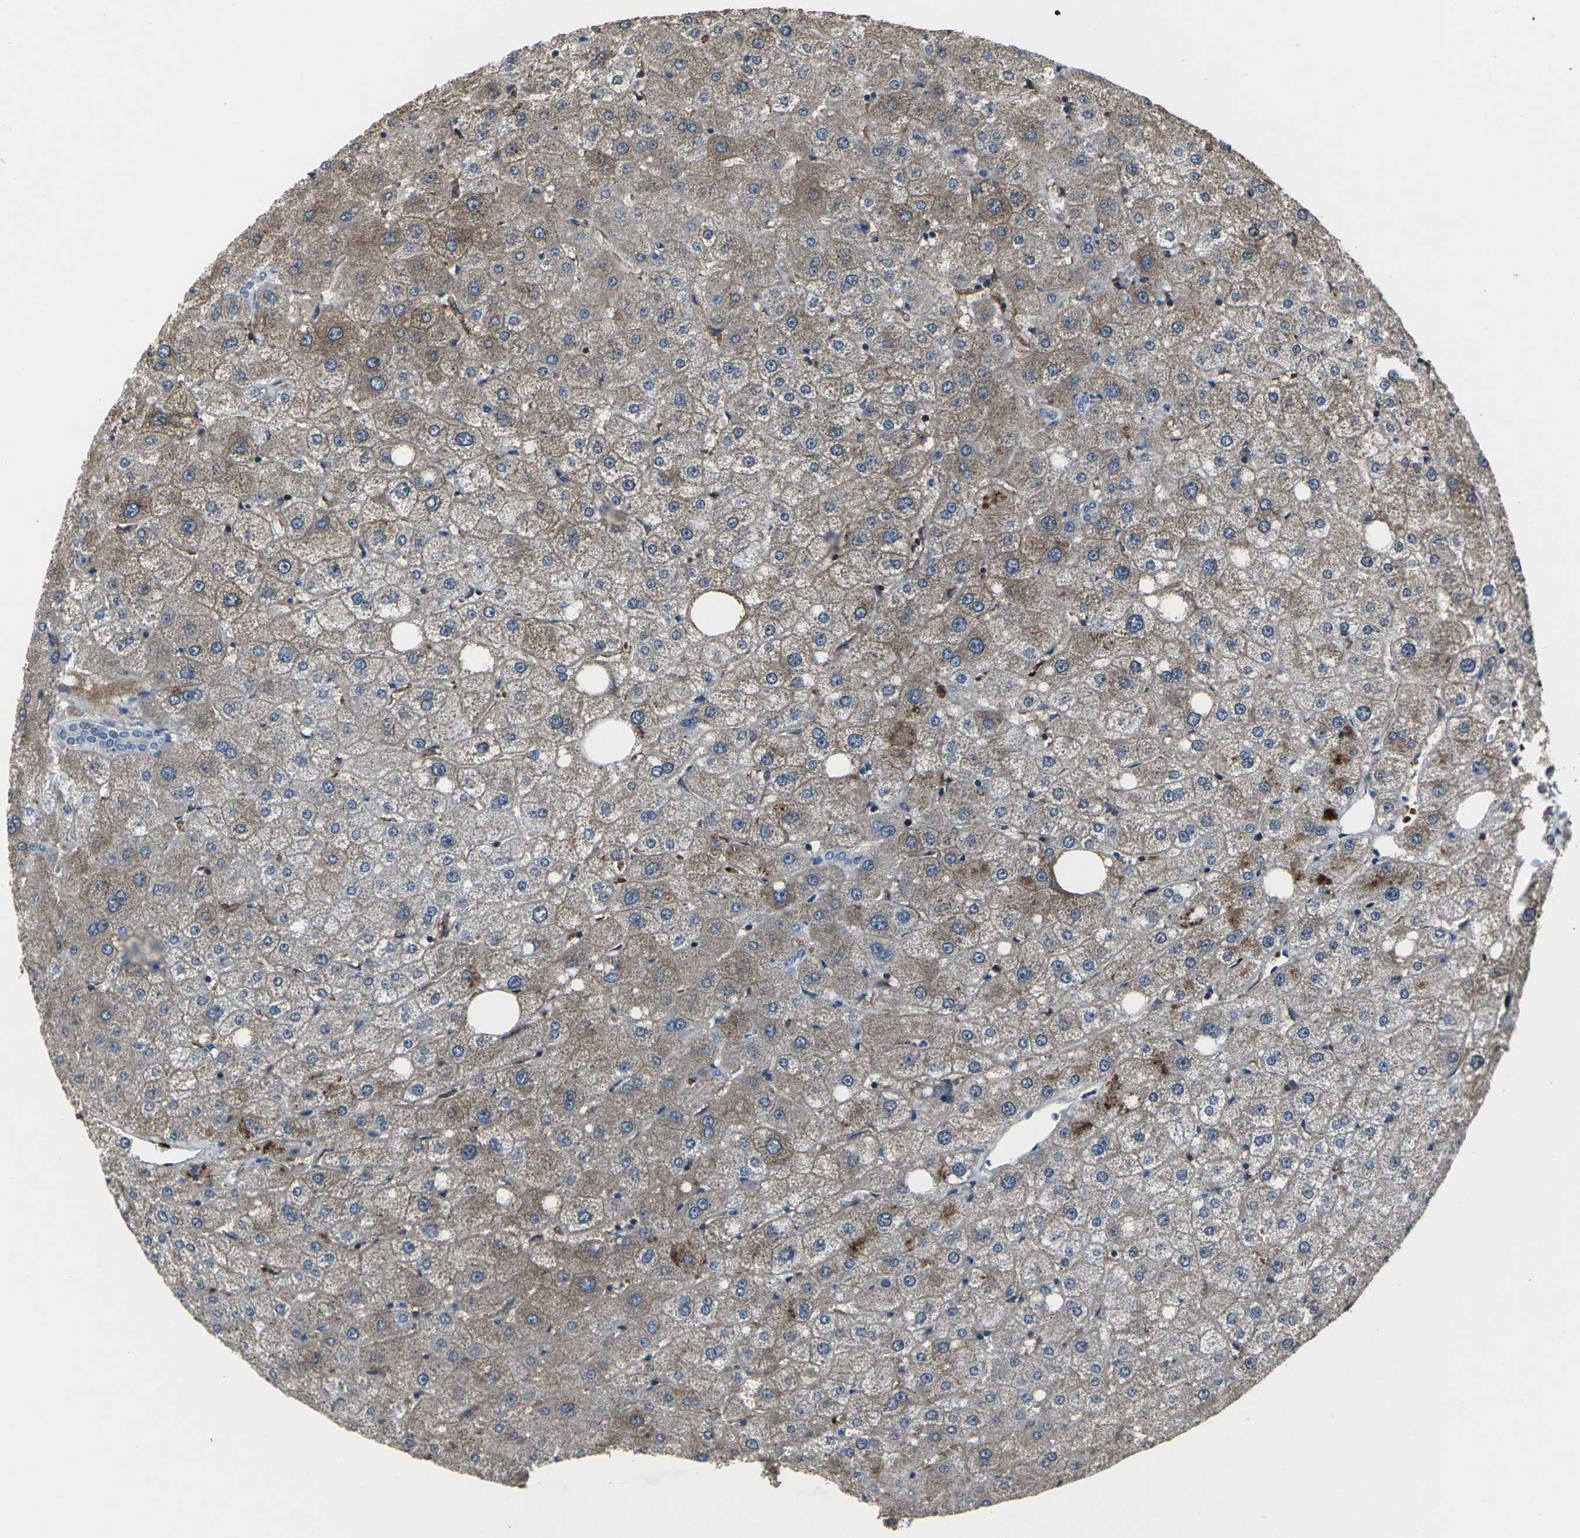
{"staining": {"intensity": "negative", "quantity": "none", "location": "none"}, "tissue": "liver", "cell_type": "Cholangiocytes", "image_type": "normal", "snomed": [{"axis": "morphology", "description": "Normal tissue, NOS"}, {"axis": "topography", "description": "Liver"}], "caption": "Cholangiocytes are negative for protein expression in normal human liver. (Immunohistochemistry, brightfield microscopy, high magnification).", "gene": "STAT4", "patient": {"sex": "male", "age": 73}}